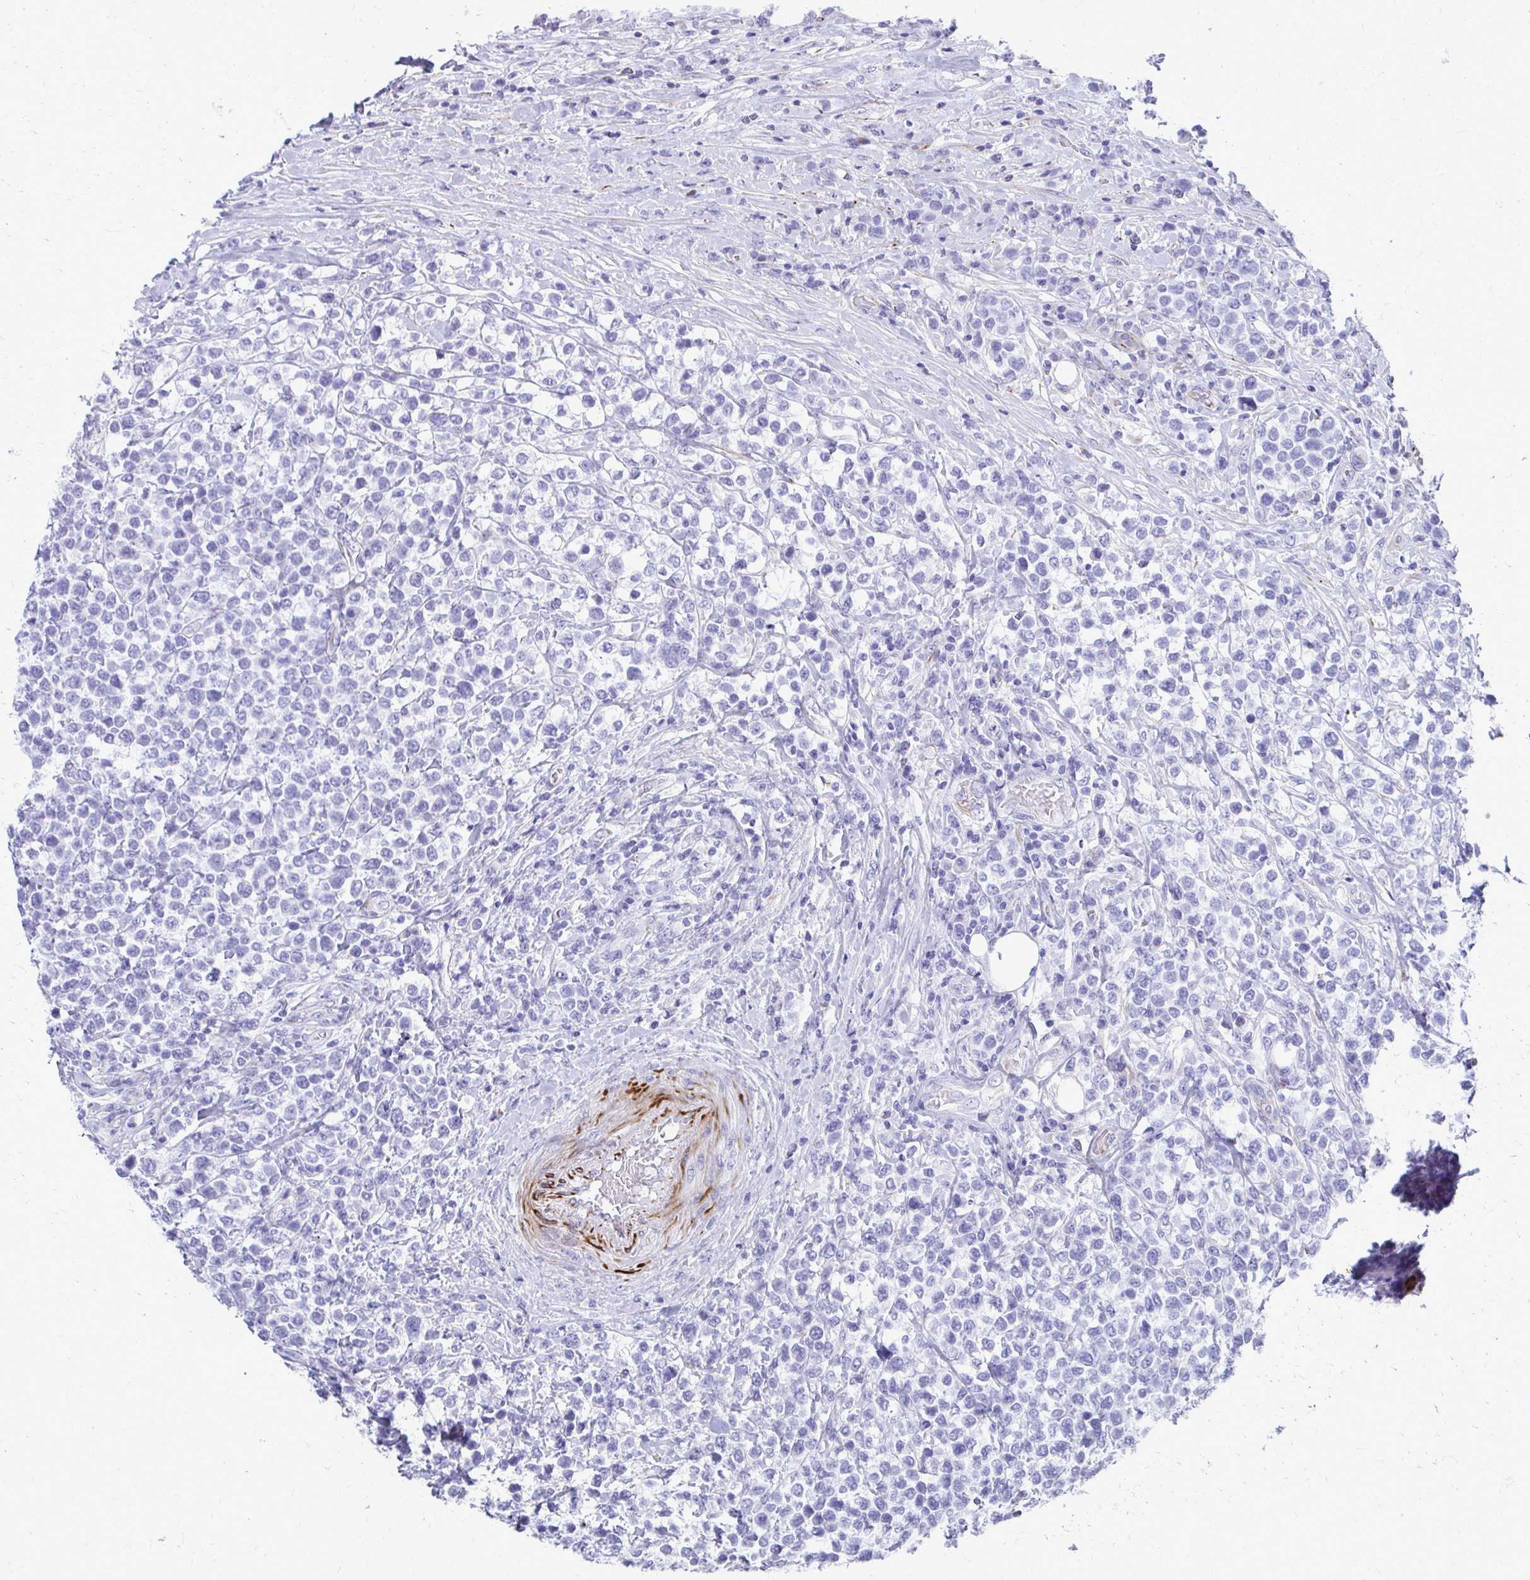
{"staining": {"intensity": "negative", "quantity": "none", "location": "none"}, "tissue": "lymphoma", "cell_type": "Tumor cells", "image_type": "cancer", "snomed": [{"axis": "morphology", "description": "Malignant lymphoma, non-Hodgkin's type, High grade"}, {"axis": "topography", "description": "Soft tissue"}], "caption": "Human malignant lymphoma, non-Hodgkin's type (high-grade) stained for a protein using immunohistochemistry demonstrates no staining in tumor cells.", "gene": "TRIM6", "patient": {"sex": "female", "age": 56}}